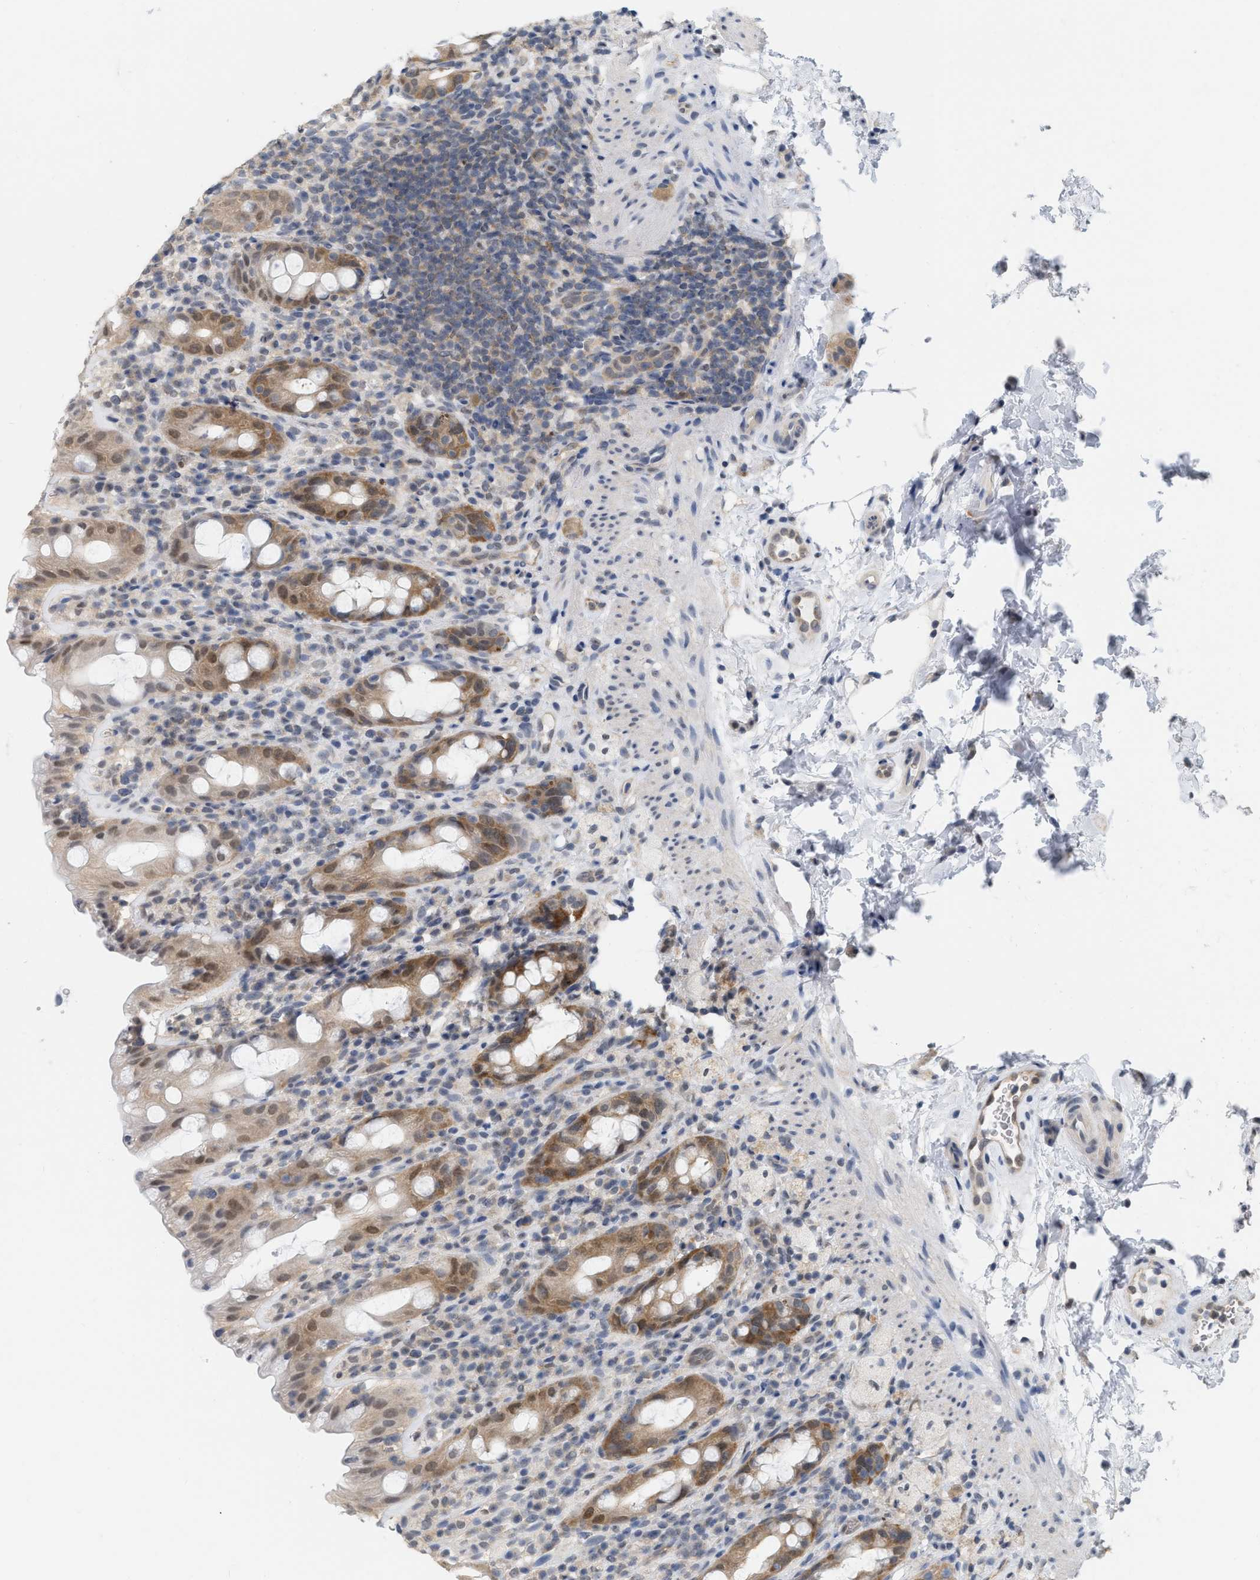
{"staining": {"intensity": "moderate", "quantity": ">75%", "location": "cytoplasmic/membranous,nuclear"}, "tissue": "rectum", "cell_type": "Glandular cells", "image_type": "normal", "snomed": [{"axis": "morphology", "description": "Normal tissue, NOS"}, {"axis": "topography", "description": "Rectum"}], "caption": "Glandular cells show medium levels of moderate cytoplasmic/membranous,nuclear positivity in approximately >75% of cells in benign human rectum.", "gene": "RUVBL1", "patient": {"sex": "male", "age": 44}}